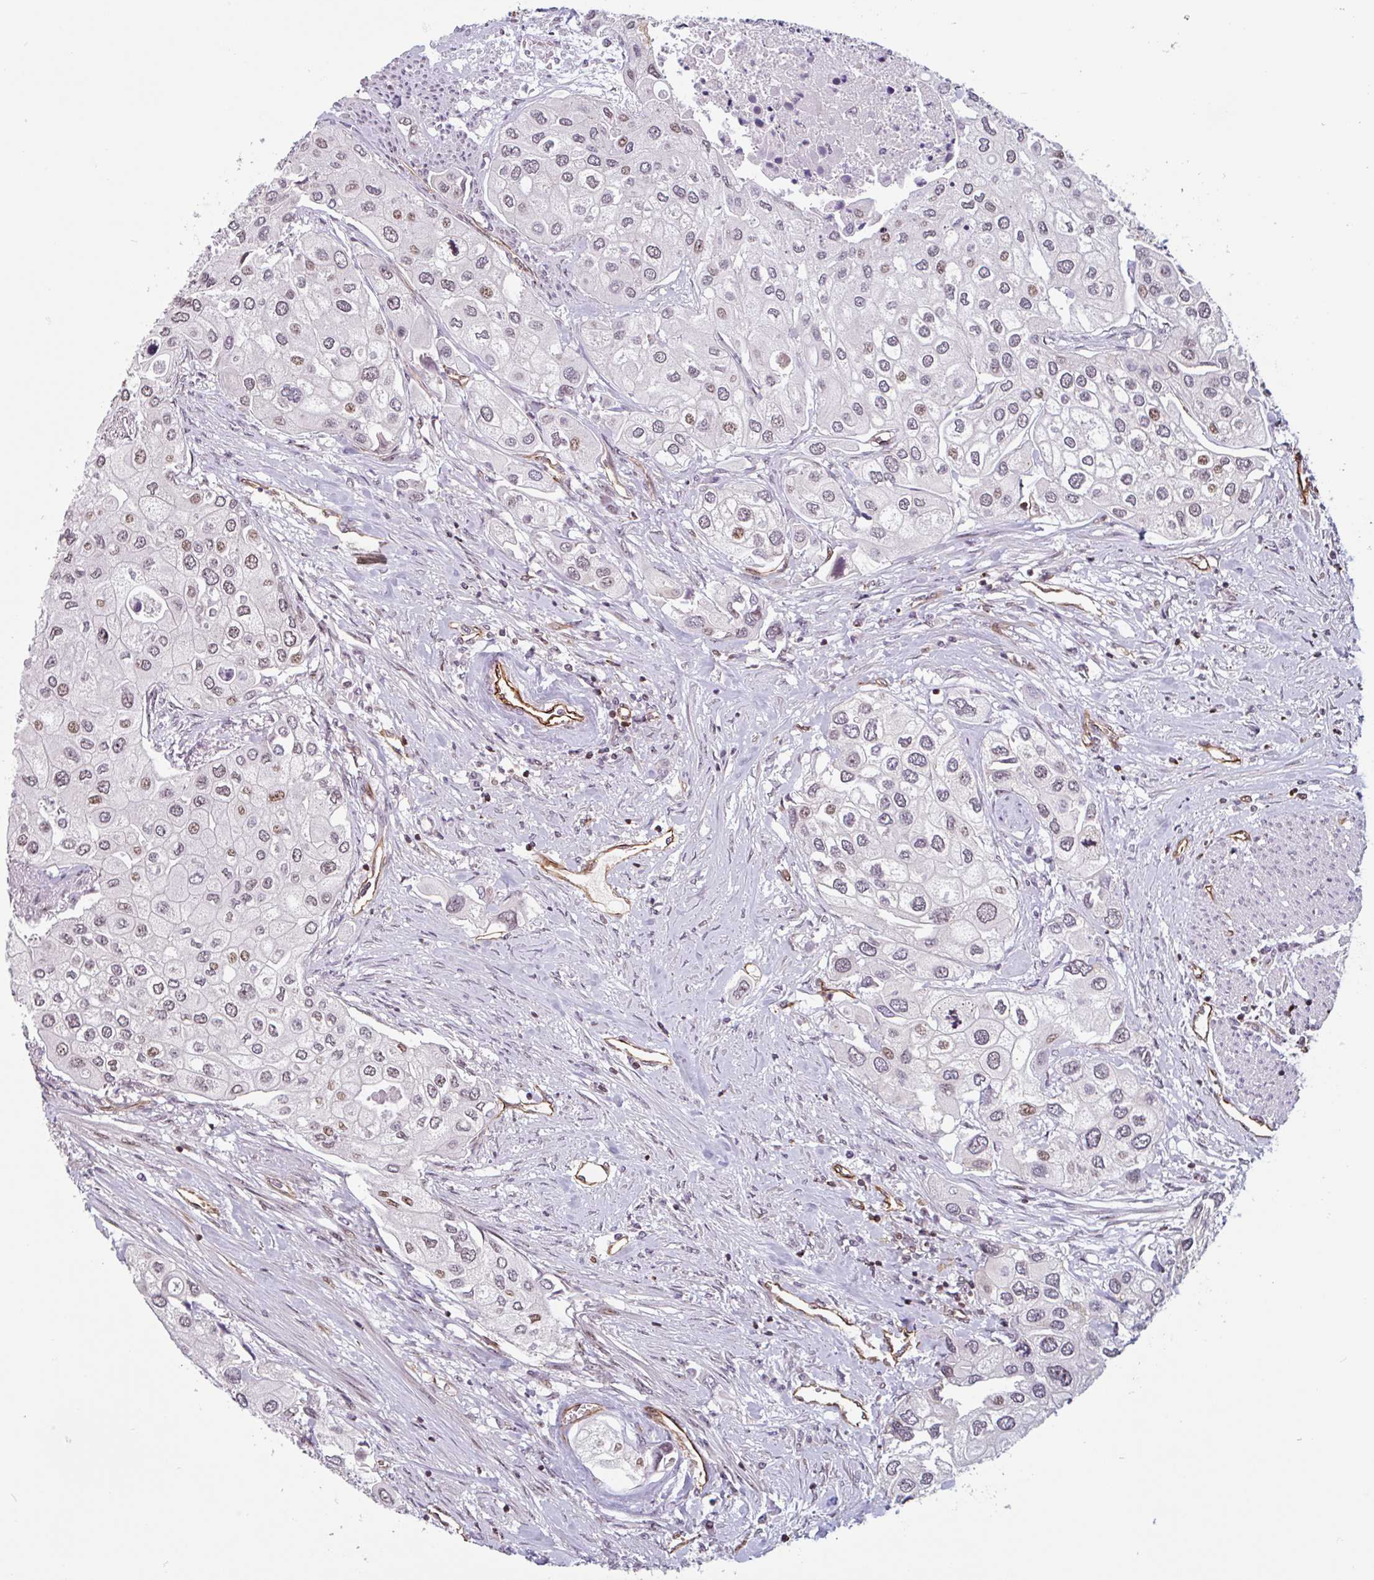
{"staining": {"intensity": "moderate", "quantity": "<25%", "location": "nuclear"}, "tissue": "urothelial cancer", "cell_type": "Tumor cells", "image_type": "cancer", "snomed": [{"axis": "morphology", "description": "Urothelial carcinoma, High grade"}, {"axis": "topography", "description": "Urinary bladder"}], "caption": "A high-resolution histopathology image shows IHC staining of urothelial cancer, which displays moderate nuclear expression in about <25% of tumor cells. (brown staining indicates protein expression, while blue staining denotes nuclei).", "gene": "ZNF689", "patient": {"sex": "male", "age": 64}}